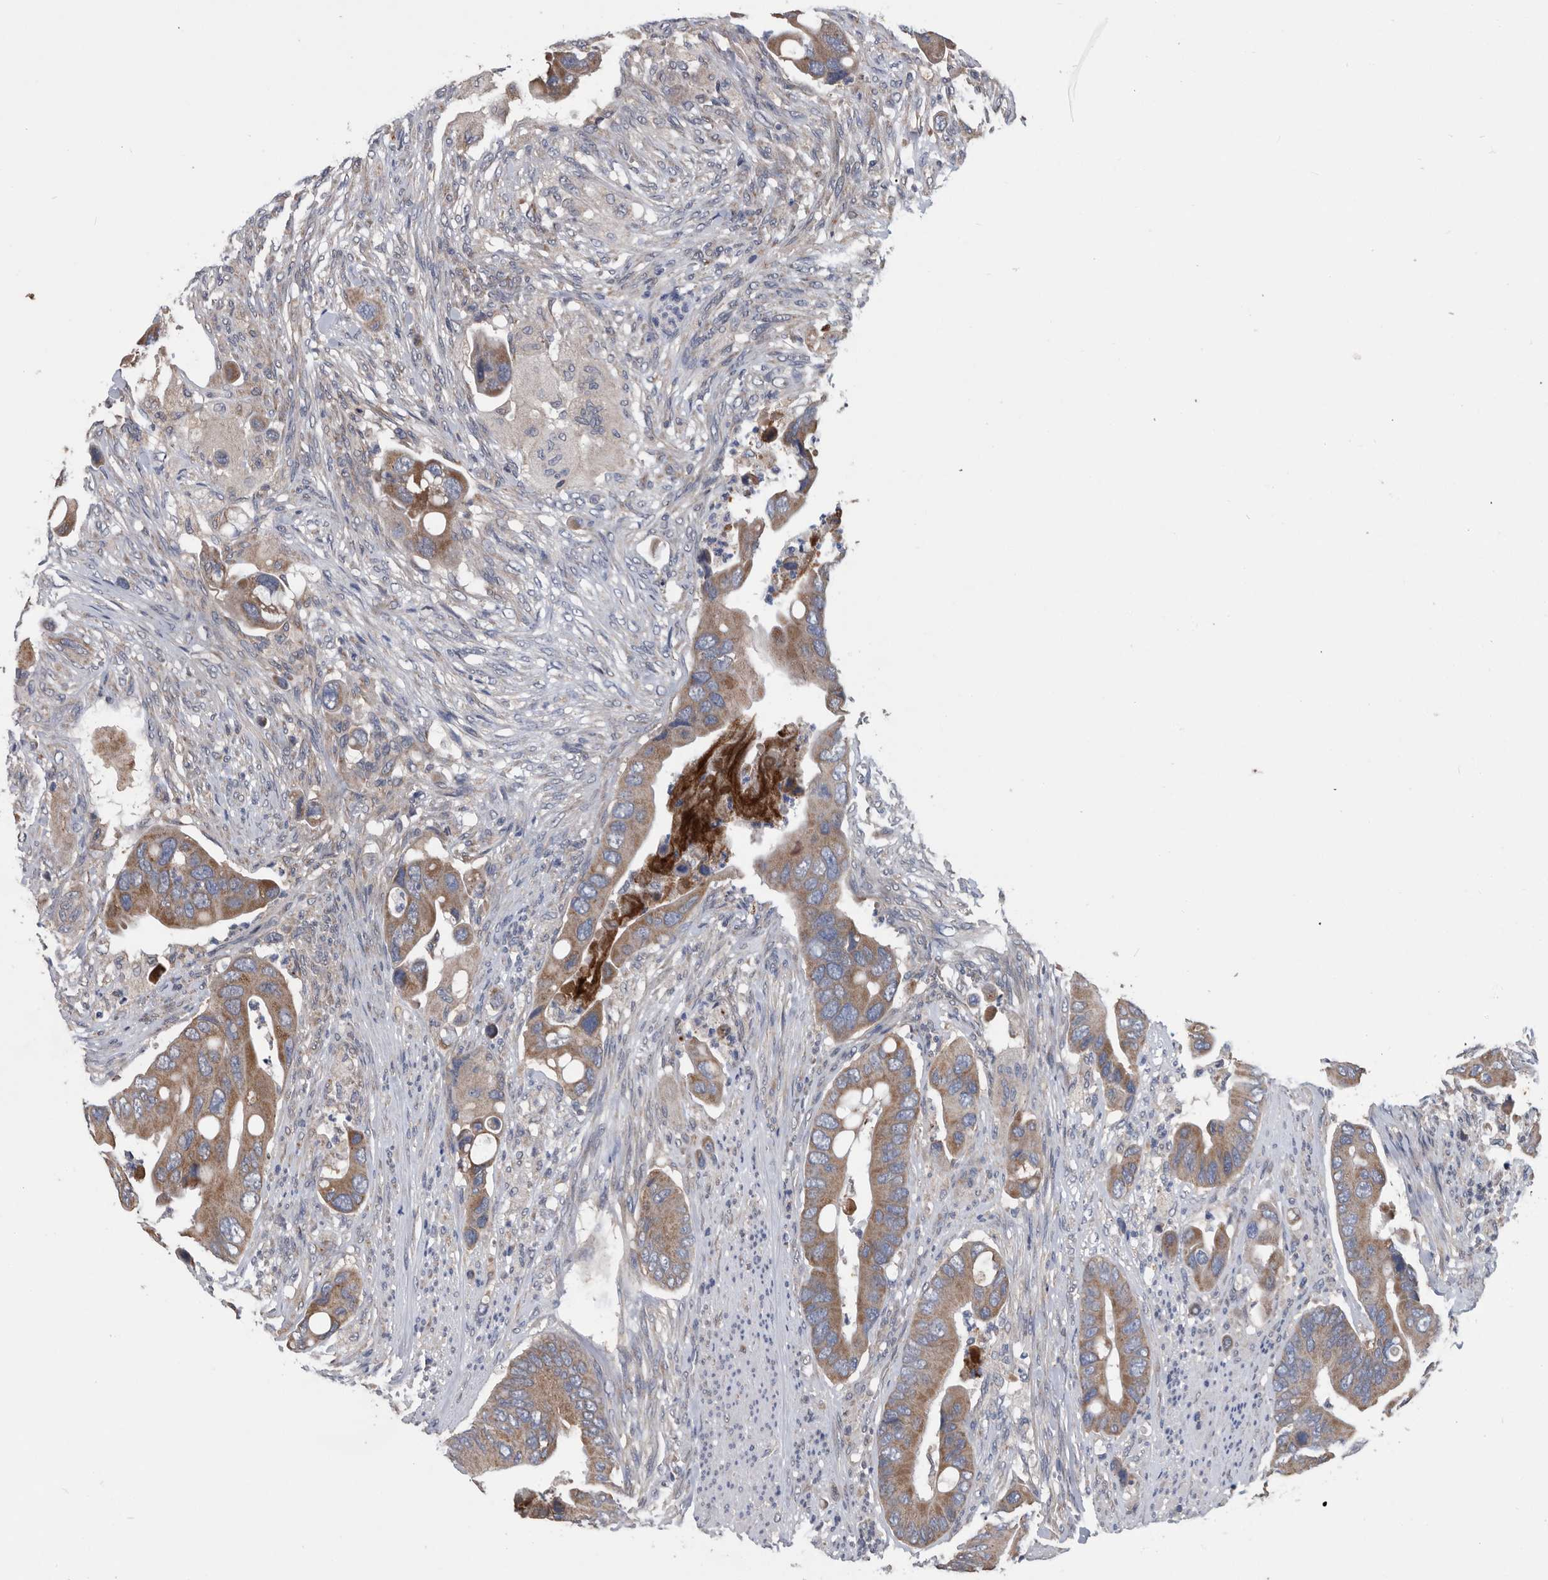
{"staining": {"intensity": "moderate", "quantity": ">75%", "location": "cytoplasmic/membranous"}, "tissue": "colorectal cancer", "cell_type": "Tumor cells", "image_type": "cancer", "snomed": [{"axis": "morphology", "description": "Adenocarcinoma, NOS"}, {"axis": "topography", "description": "Rectum"}], "caption": "Protein staining displays moderate cytoplasmic/membranous staining in approximately >75% of tumor cells in adenocarcinoma (colorectal).", "gene": "NRBP1", "patient": {"sex": "female", "age": 57}}